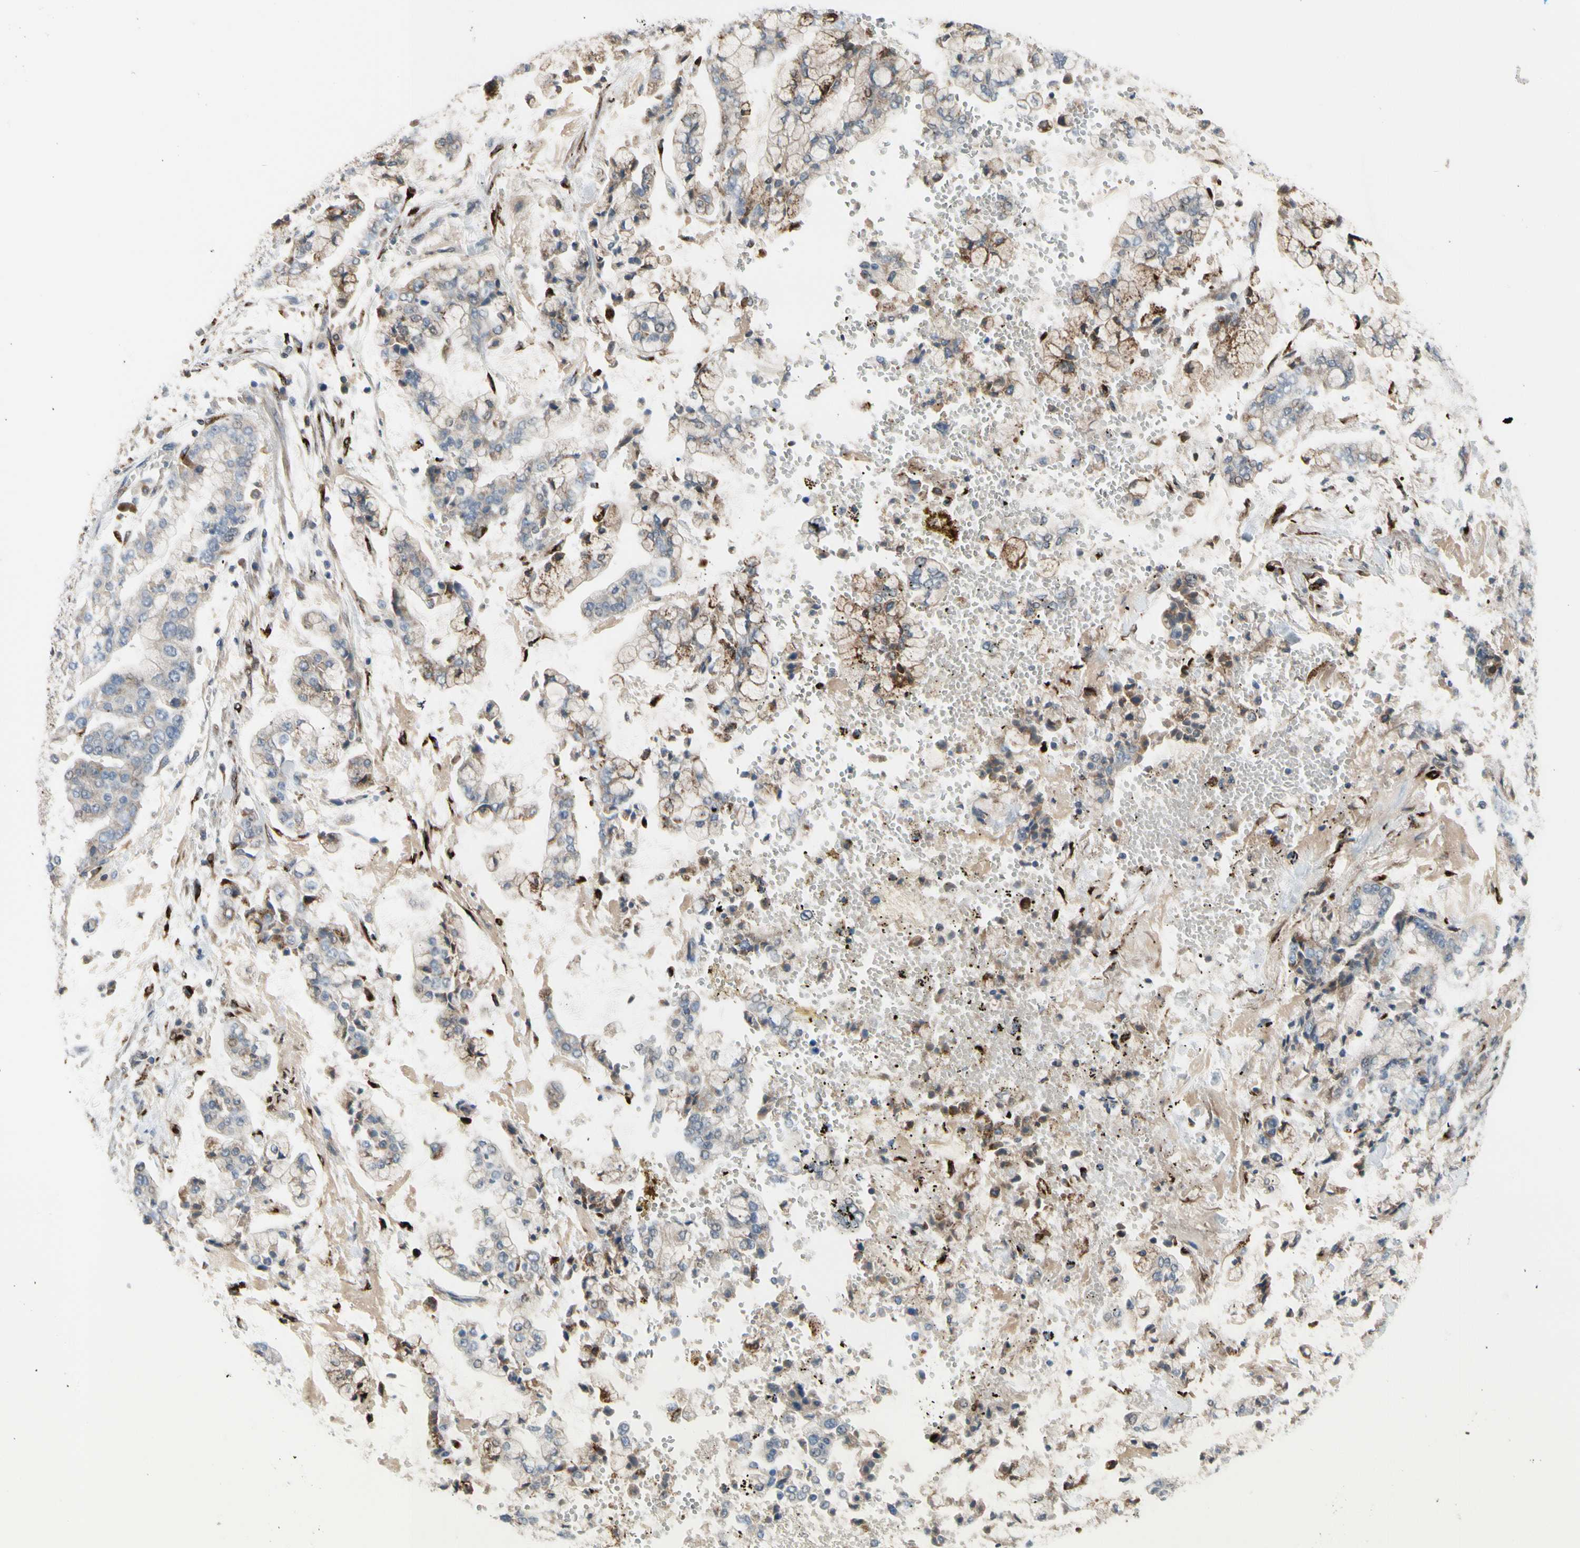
{"staining": {"intensity": "weak", "quantity": "<25%", "location": "cytoplasmic/membranous"}, "tissue": "stomach cancer", "cell_type": "Tumor cells", "image_type": "cancer", "snomed": [{"axis": "morphology", "description": "Adenocarcinoma, NOS"}, {"axis": "topography", "description": "Stomach"}], "caption": "An IHC image of adenocarcinoma (stomach) is shown. There is no staining in tumor cells of adenocarcinoma (stomach). The staining is performed using DAB (3,3'-diaminobenzidine) brown chromogen with nuclei counter-stained in using hematoxylin.", "gene": "GALNT5", "patient": {"sex": "male", "age": 76}}